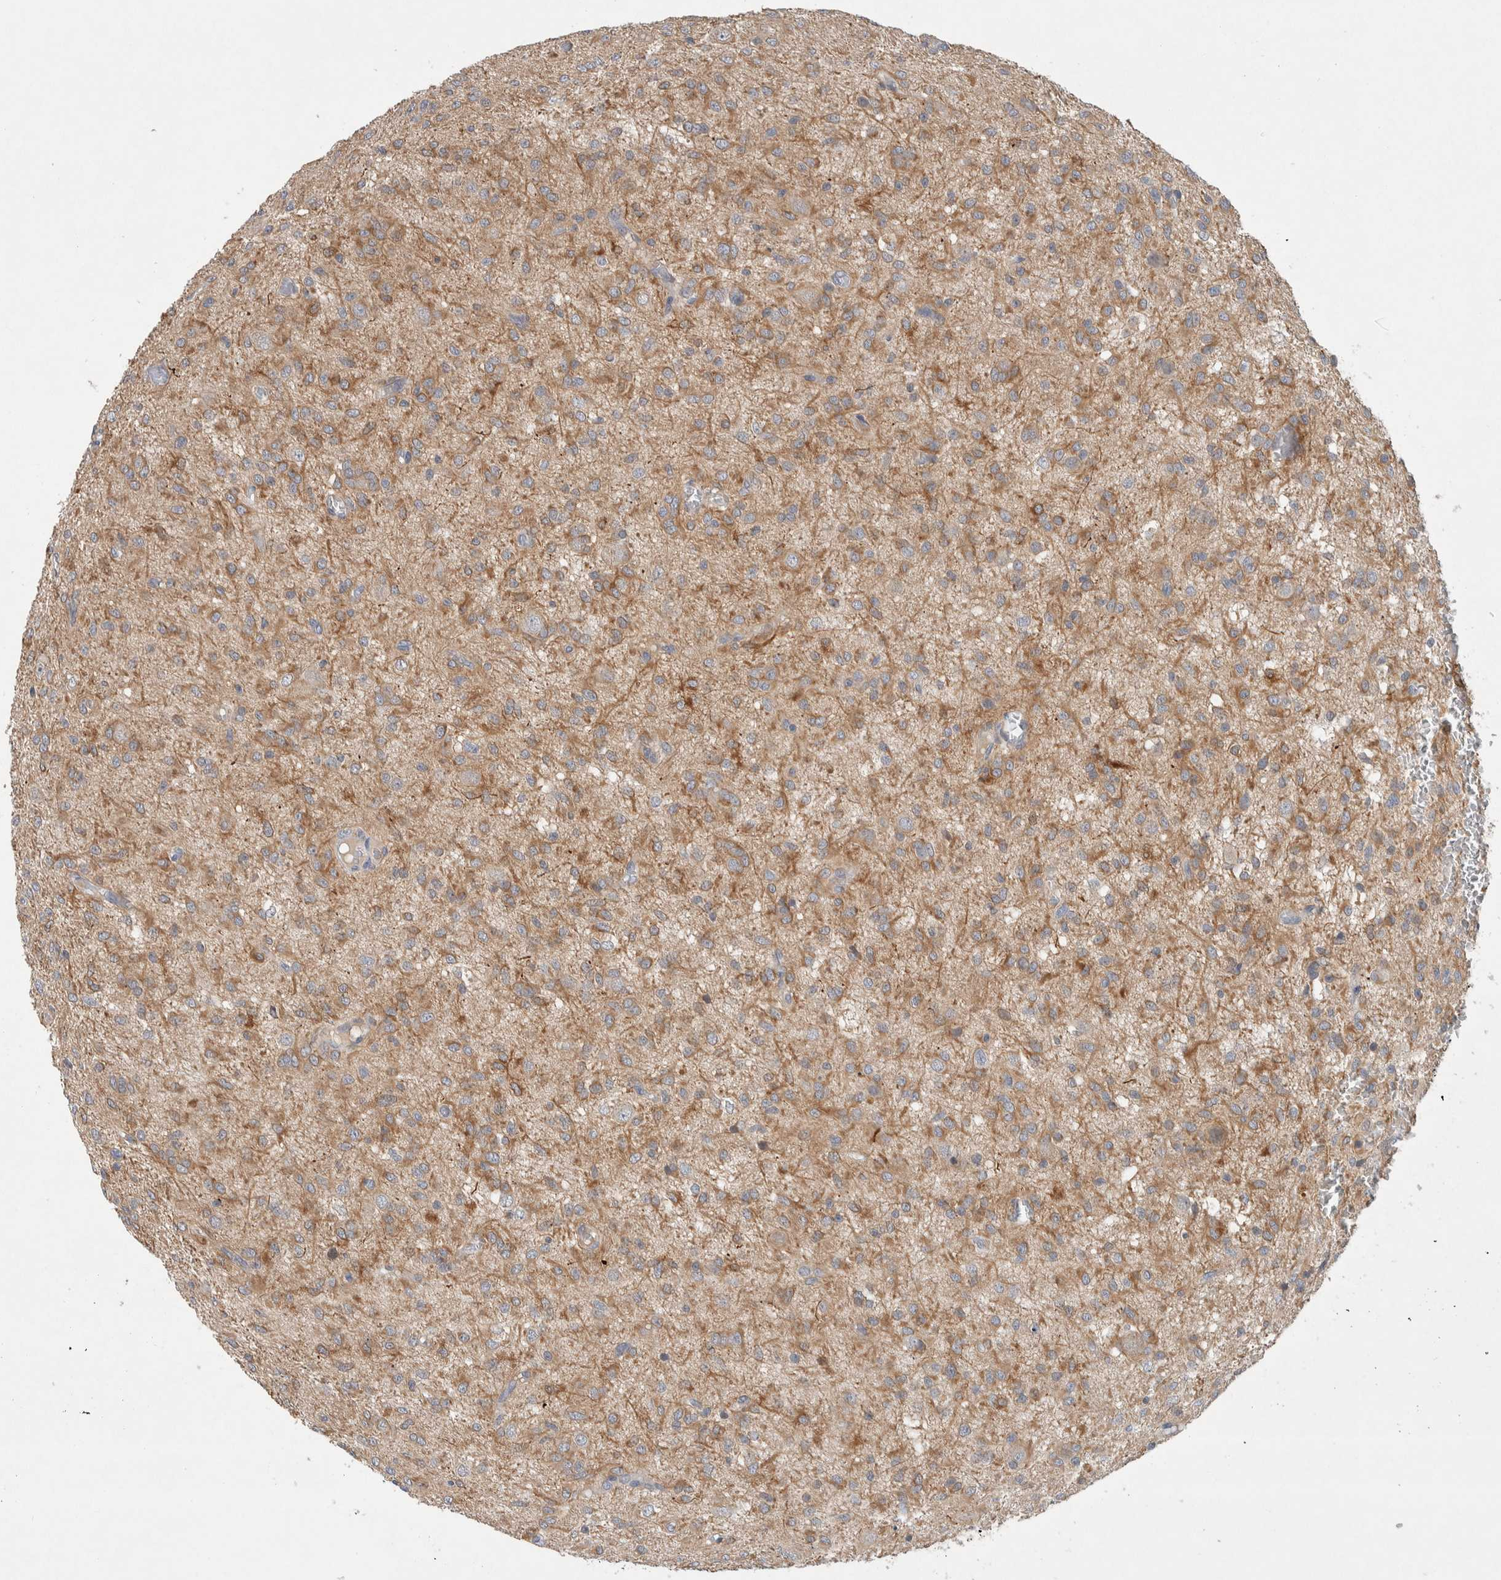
{"staining": {"intensity": "moderate", "quantity": "25%-75%", "location": "cytoplasmic/membranous"}, "tissue": "glioma", "cell_type": "Tumor cells", "image_type": "cancer", "snomed": [{"axis": "morphology", "description": "Glioma, malignant, High grade"}, {"axis": "topography", "description": "Brain"}], "caption": "Immunohistochemical staining of glioma demonstrates medium levels of moderate cytoplasmic/membranous protein staining in about 25%-75% of tumor cells.", "gene": "DEPTOR", "patient": {"sex": "female", "age": 59}}